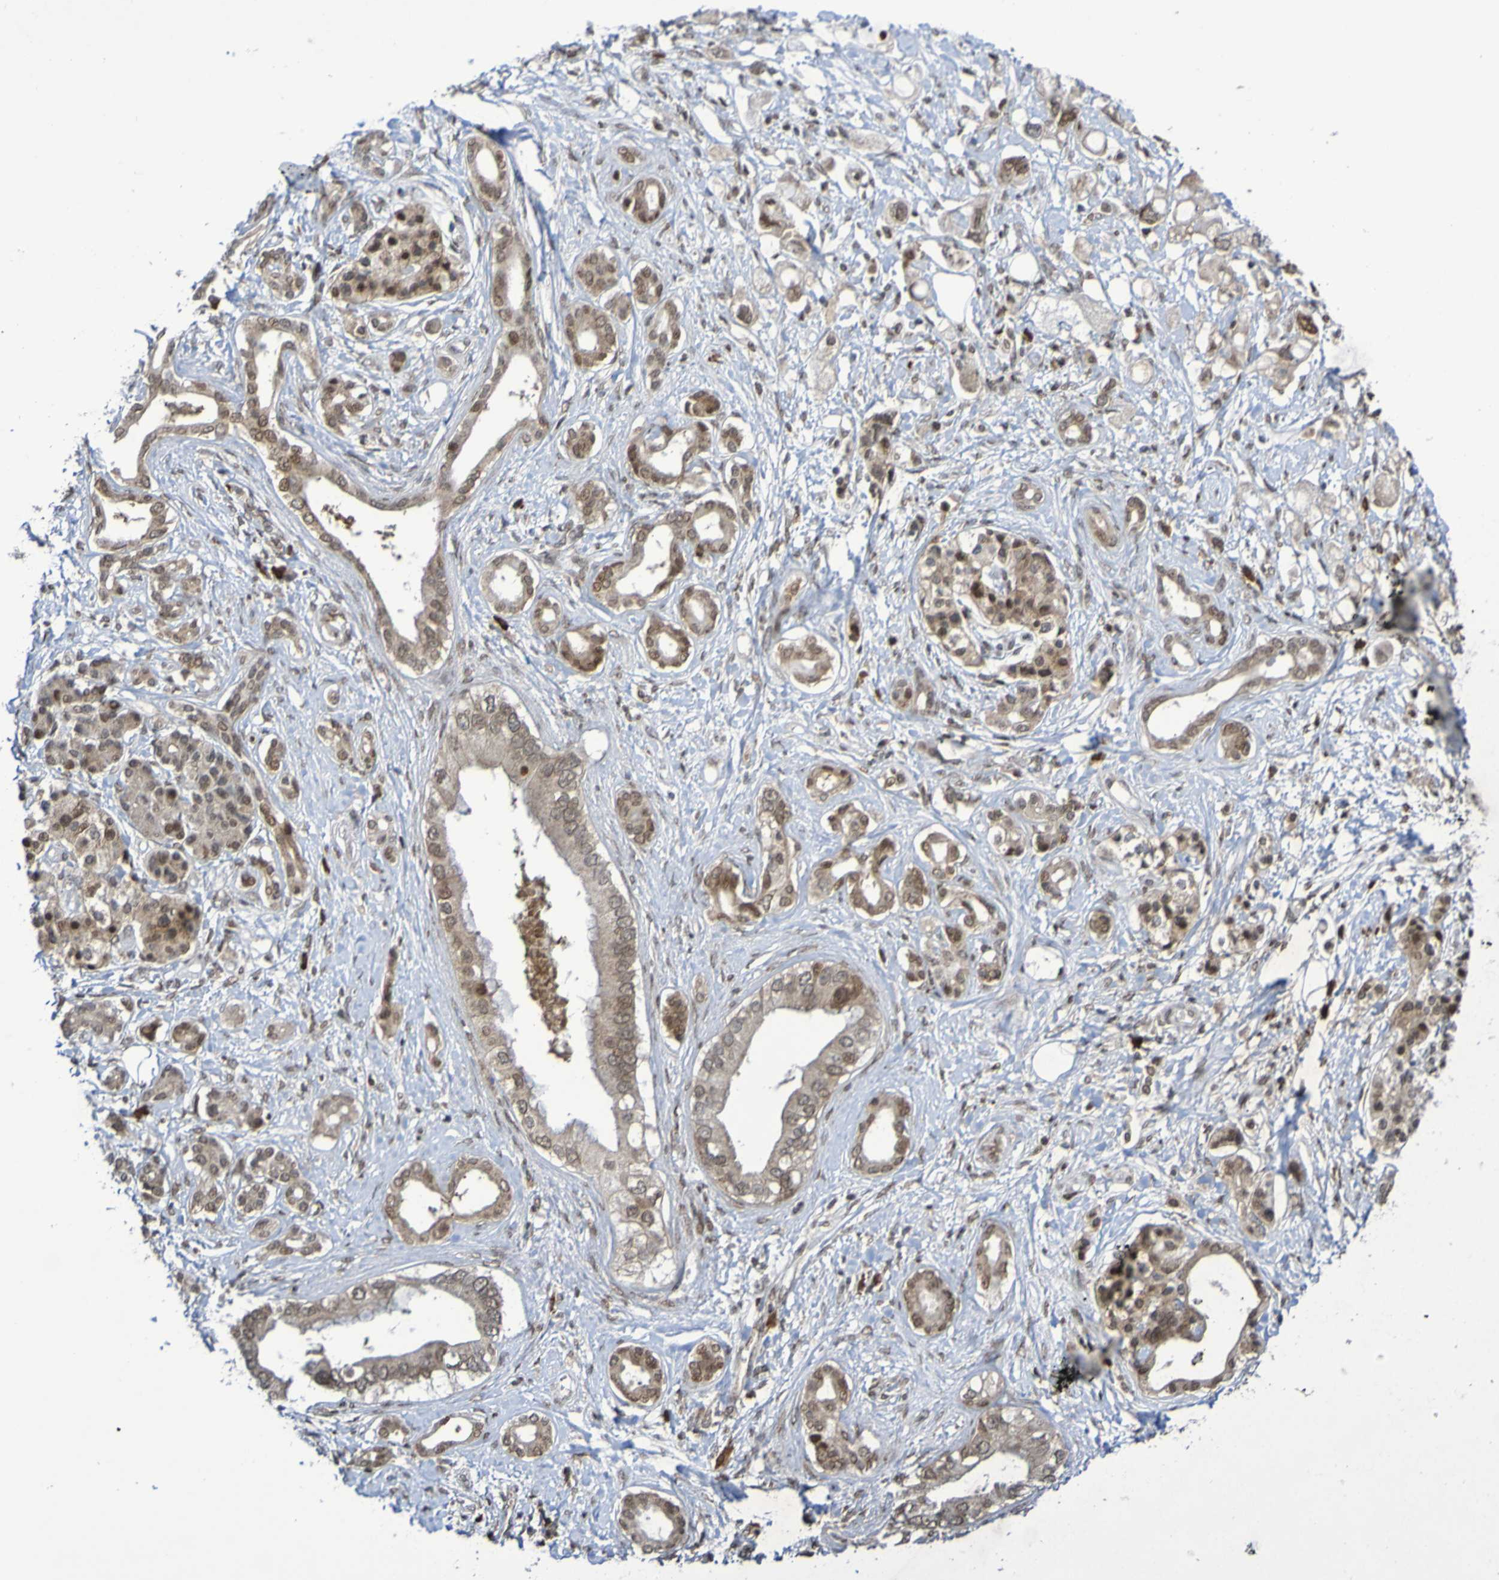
{"staining": {"intensity": "moderate", "quantity": ">75%", "location": "cytoplasmic/membranous,nuclear"}, "tissue": "pancreatic cancer", "cell_type": "Tumor cells", "image_type": "cancer", "snomed": [{"axis": "morphology", "description": "Adenocarcinoma, NOS"}, {"axis": "topography", "description": "Pancreas"}], "caption": "Human adenocarcinoma (pancreatic) stained with a protein marker displays moderate staining in tumor cells.", "gene": "ITLN1", "patient": {"sex": "female", "age": 56}}